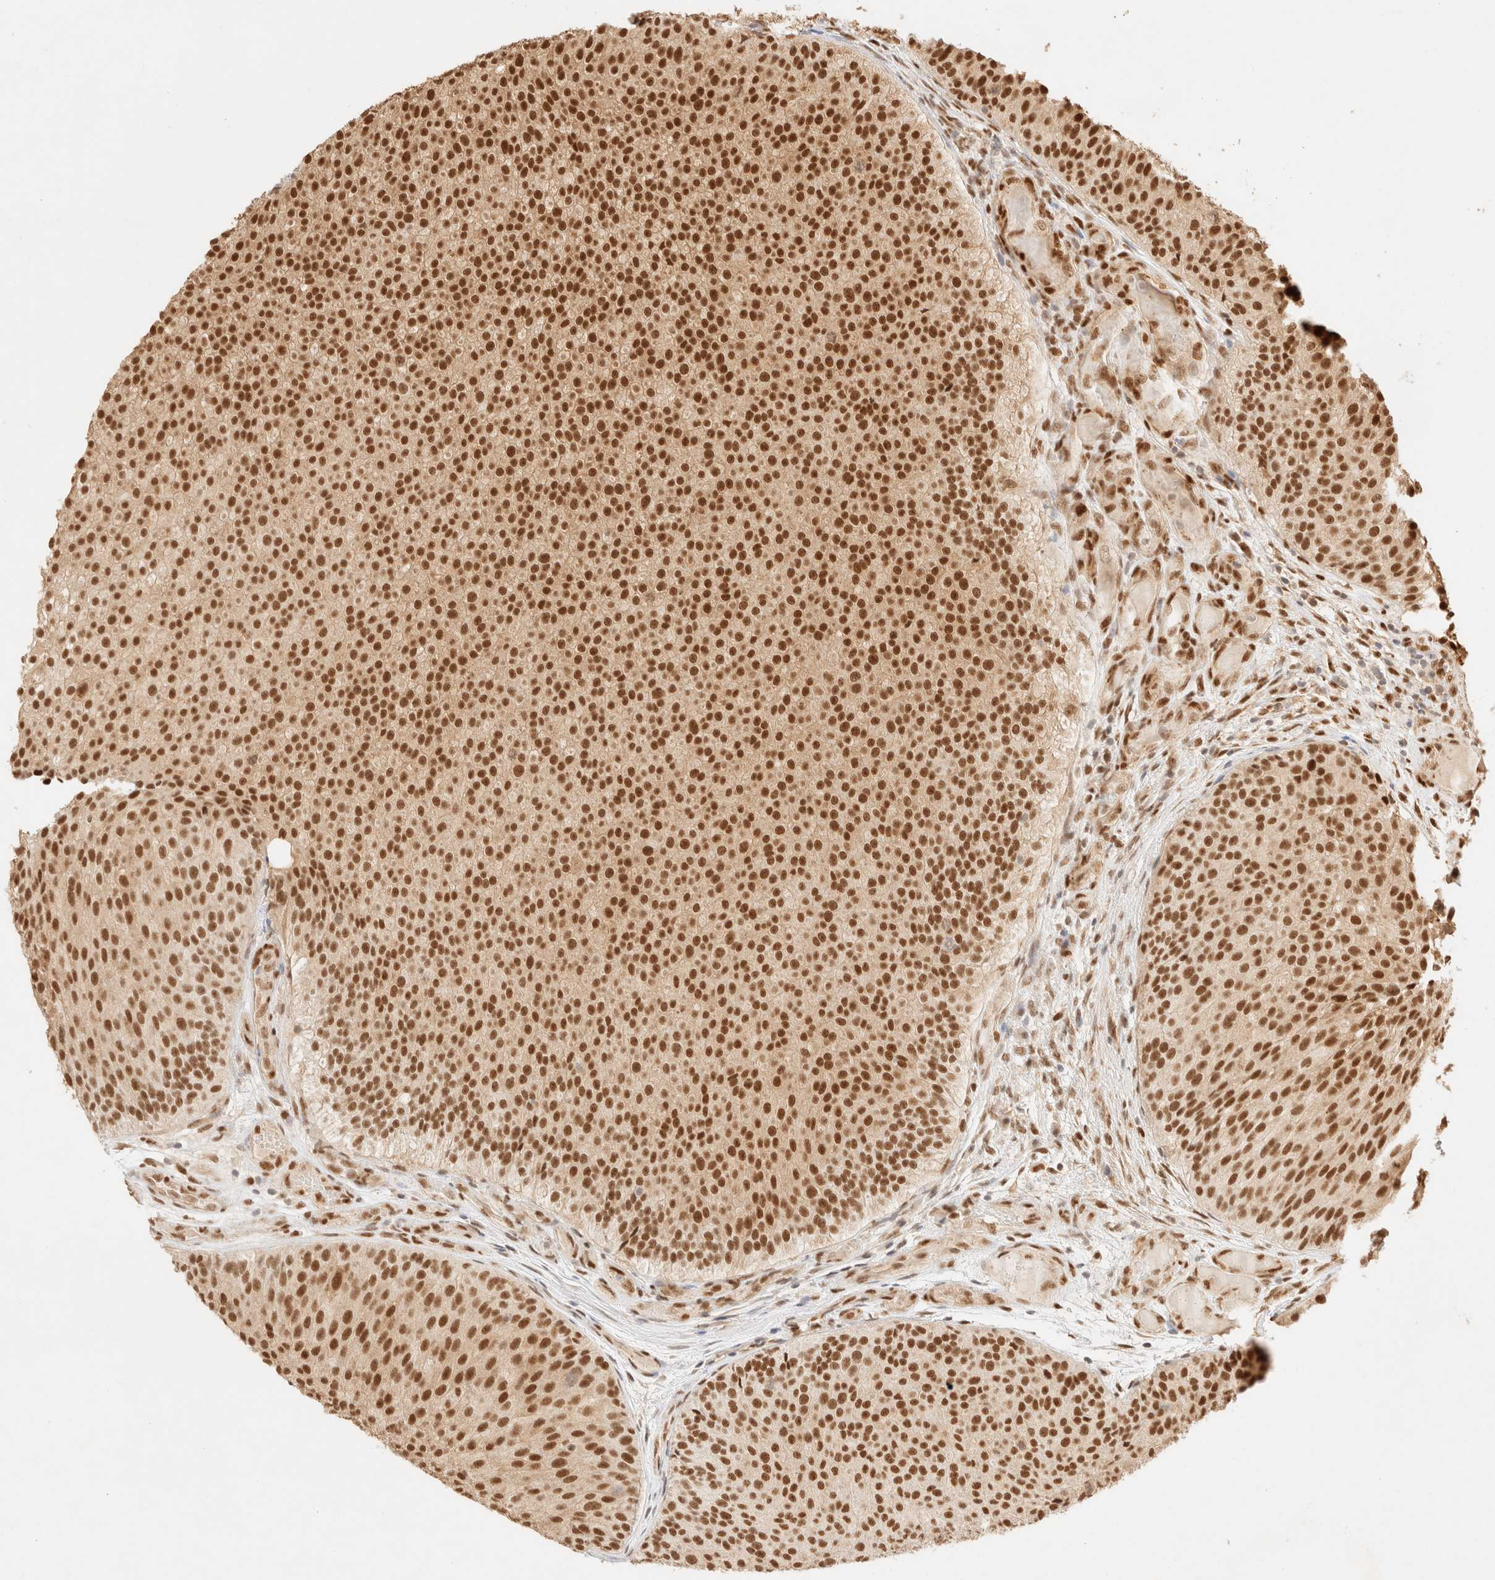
{"staining": {"intensity": "strong", "quantity": ">75%", "location": "nuclear"}, "tissue": "urothelial cancer", "cell_type": "Tumor cells", "image_type": "cancer", "snomed": [{"axis": "morphology", "description": "Urothelial carcinoma, Low grade"}, {"axis": "topography", "description": "Urinary bladder"}], "caption": "The photomicrograph reveals a brown stain indicating the presence of a protein in the nuclear of tumor cells in urothelial cancer.", "gene": "ZNF768", "patient": {"sex": "male", "age": 86}}